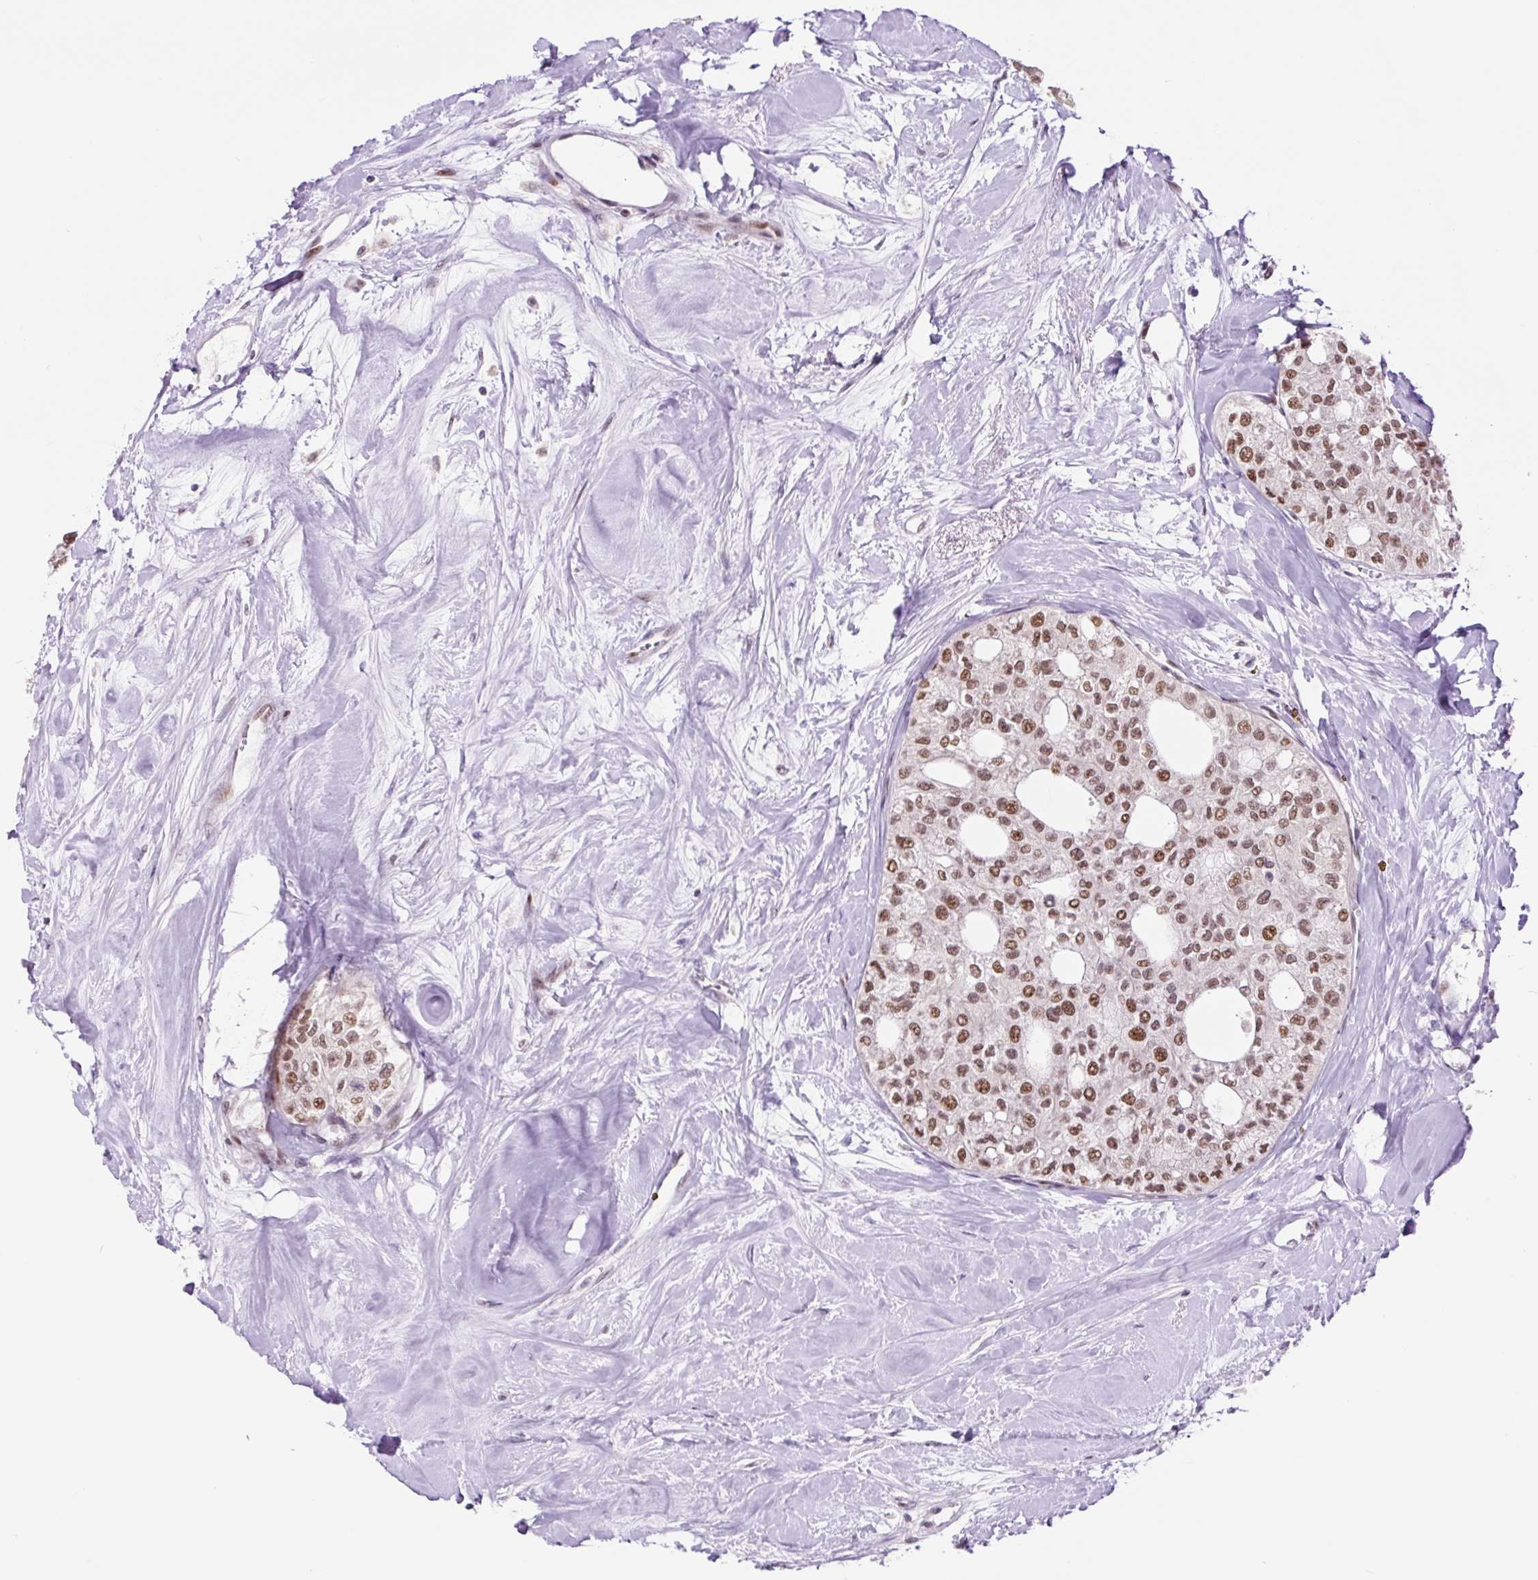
{"staining": {"intensity": "moderate", "quantity": ">75%", "location": "nuclear"}, "tissue": "thyroid cancer", "cell_type": "Tumor cells", "image_type": "cancer", "snomed": [{"axis": "morphology", "description": "Follicular adenoma carcinoma, NOS"}, {"axis": "topography", "description": "Thyroid gland"}], "caption": "This is a histology image of immunohistochemistry staining of follicular adenoma carcinoma (thyroid), which shows moderate expression in the nuclear of tumor cells.", "gene": "TAF1A", "patient": {"sex": "male", "age": 75}}